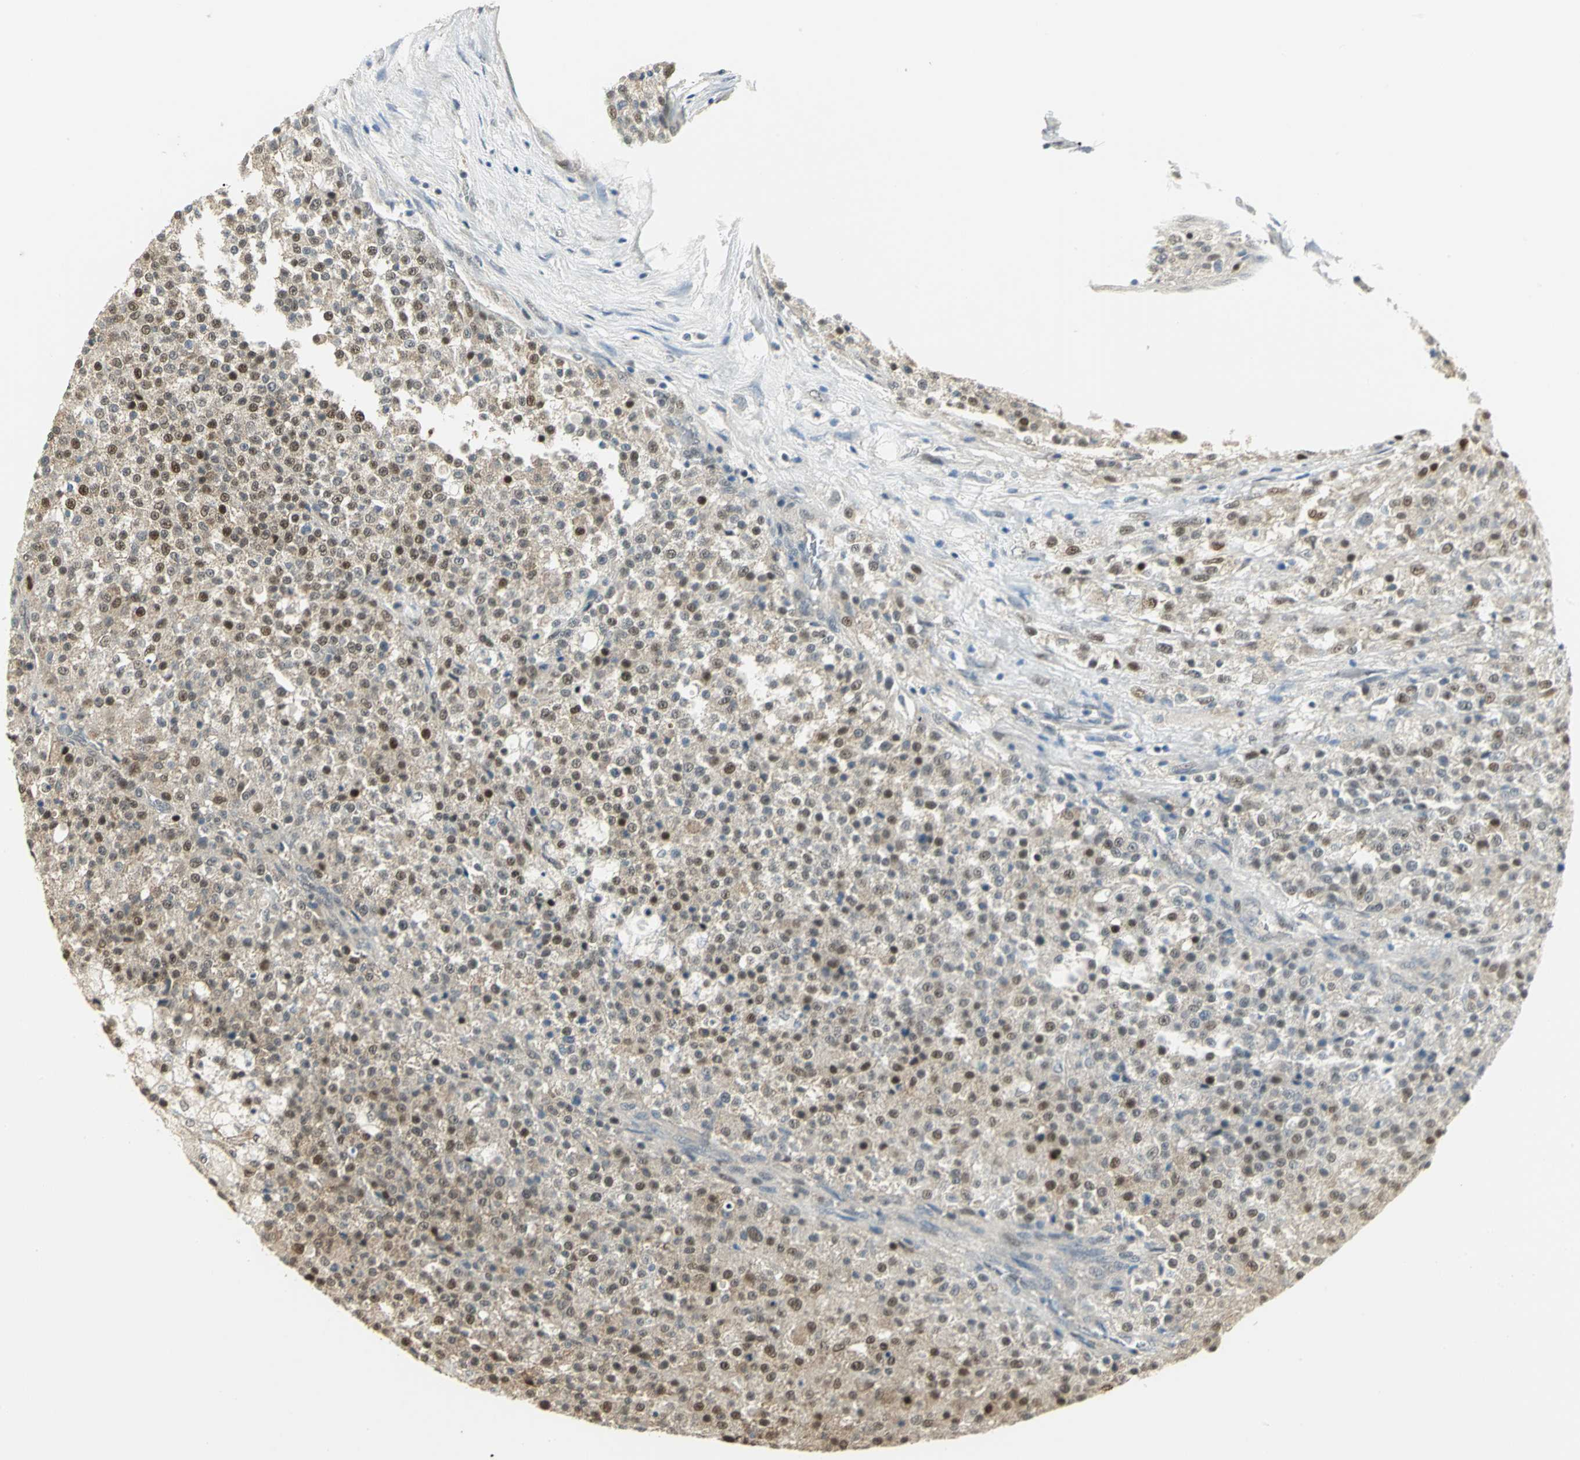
{"staining": {"intensity": "moderate", "quantity": ">75%", "location": "cytoplasmic/membranous,nuclear"}, "tissue": "testis cancer", "cell_type": "Tumor cells", "image_type": "cancer", "snomed": [{"axis": "morphology", "description": "Seminoma, NOS"}, {"axis": "topography", "description": "Testis"}], "caption": "A micrograph showing moderate cytoplasmic/membranous and nuclear staining in about >75% of tumor cells in seminoma (testis), as visualized by brown immunohistochemical staining.", "gene": "PSMC4", "patient": {"sex": "male", "age": 59}}